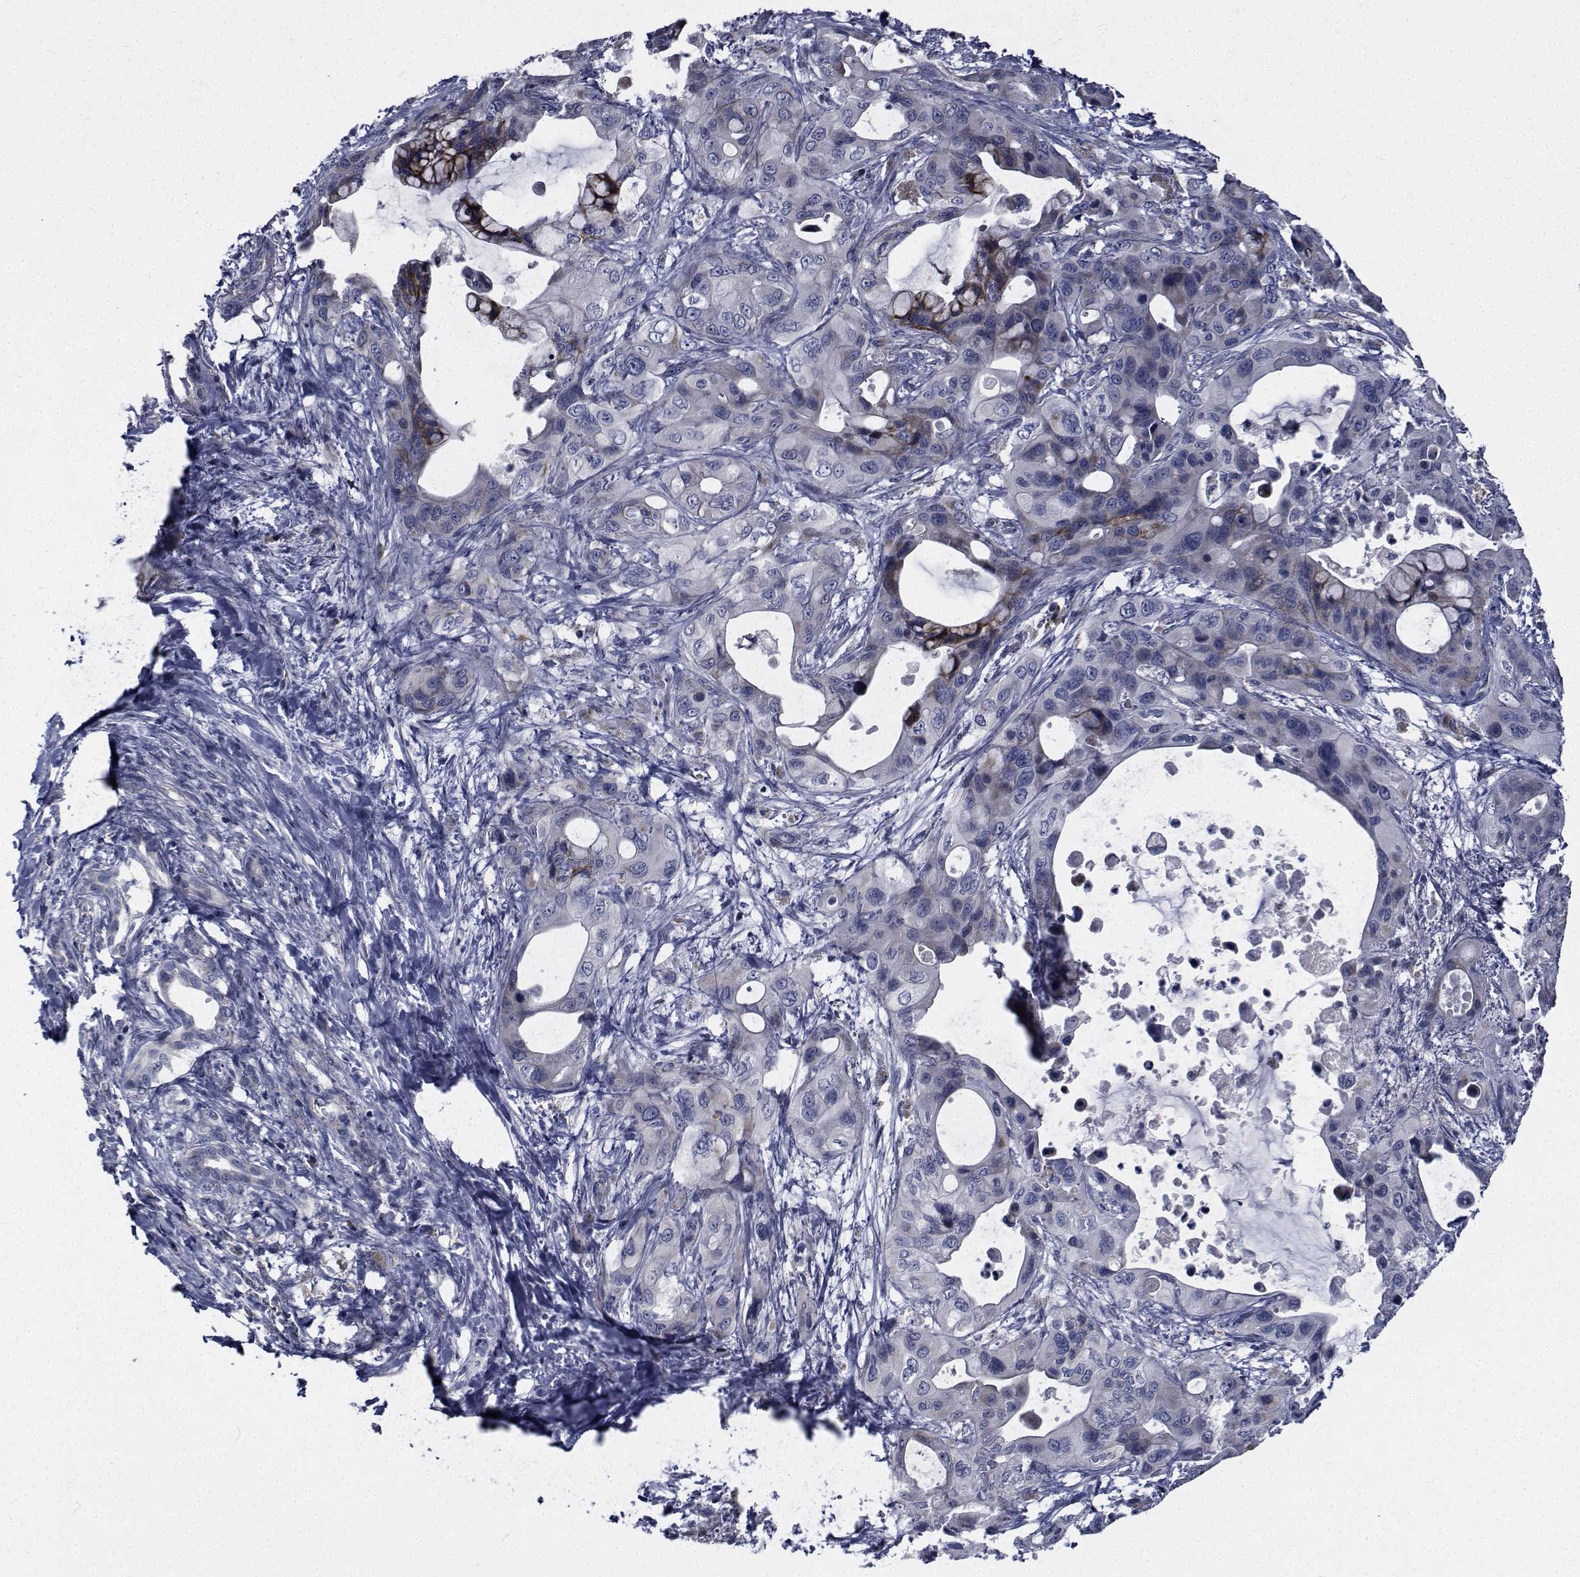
{"staining": {"intensity": "weak", "quantity": "<25%", "location": "cytoplasmic/membranous"}, "tissue": "pancreatic cancer", "cell_type": "Tumor cells", "image_type": "cancer", "snomed": [{"axis": "morphology", "description": "Adenocarcinoma, NOS"}, {"axis": "topography", "description": "Pancreas"}], "caption": "Tumor cells show no significant protein expression in pancreatic cancer (adenocarcinoma).", "gene": "TTBK1", "patient": {"sex": "male", "age": 71}}